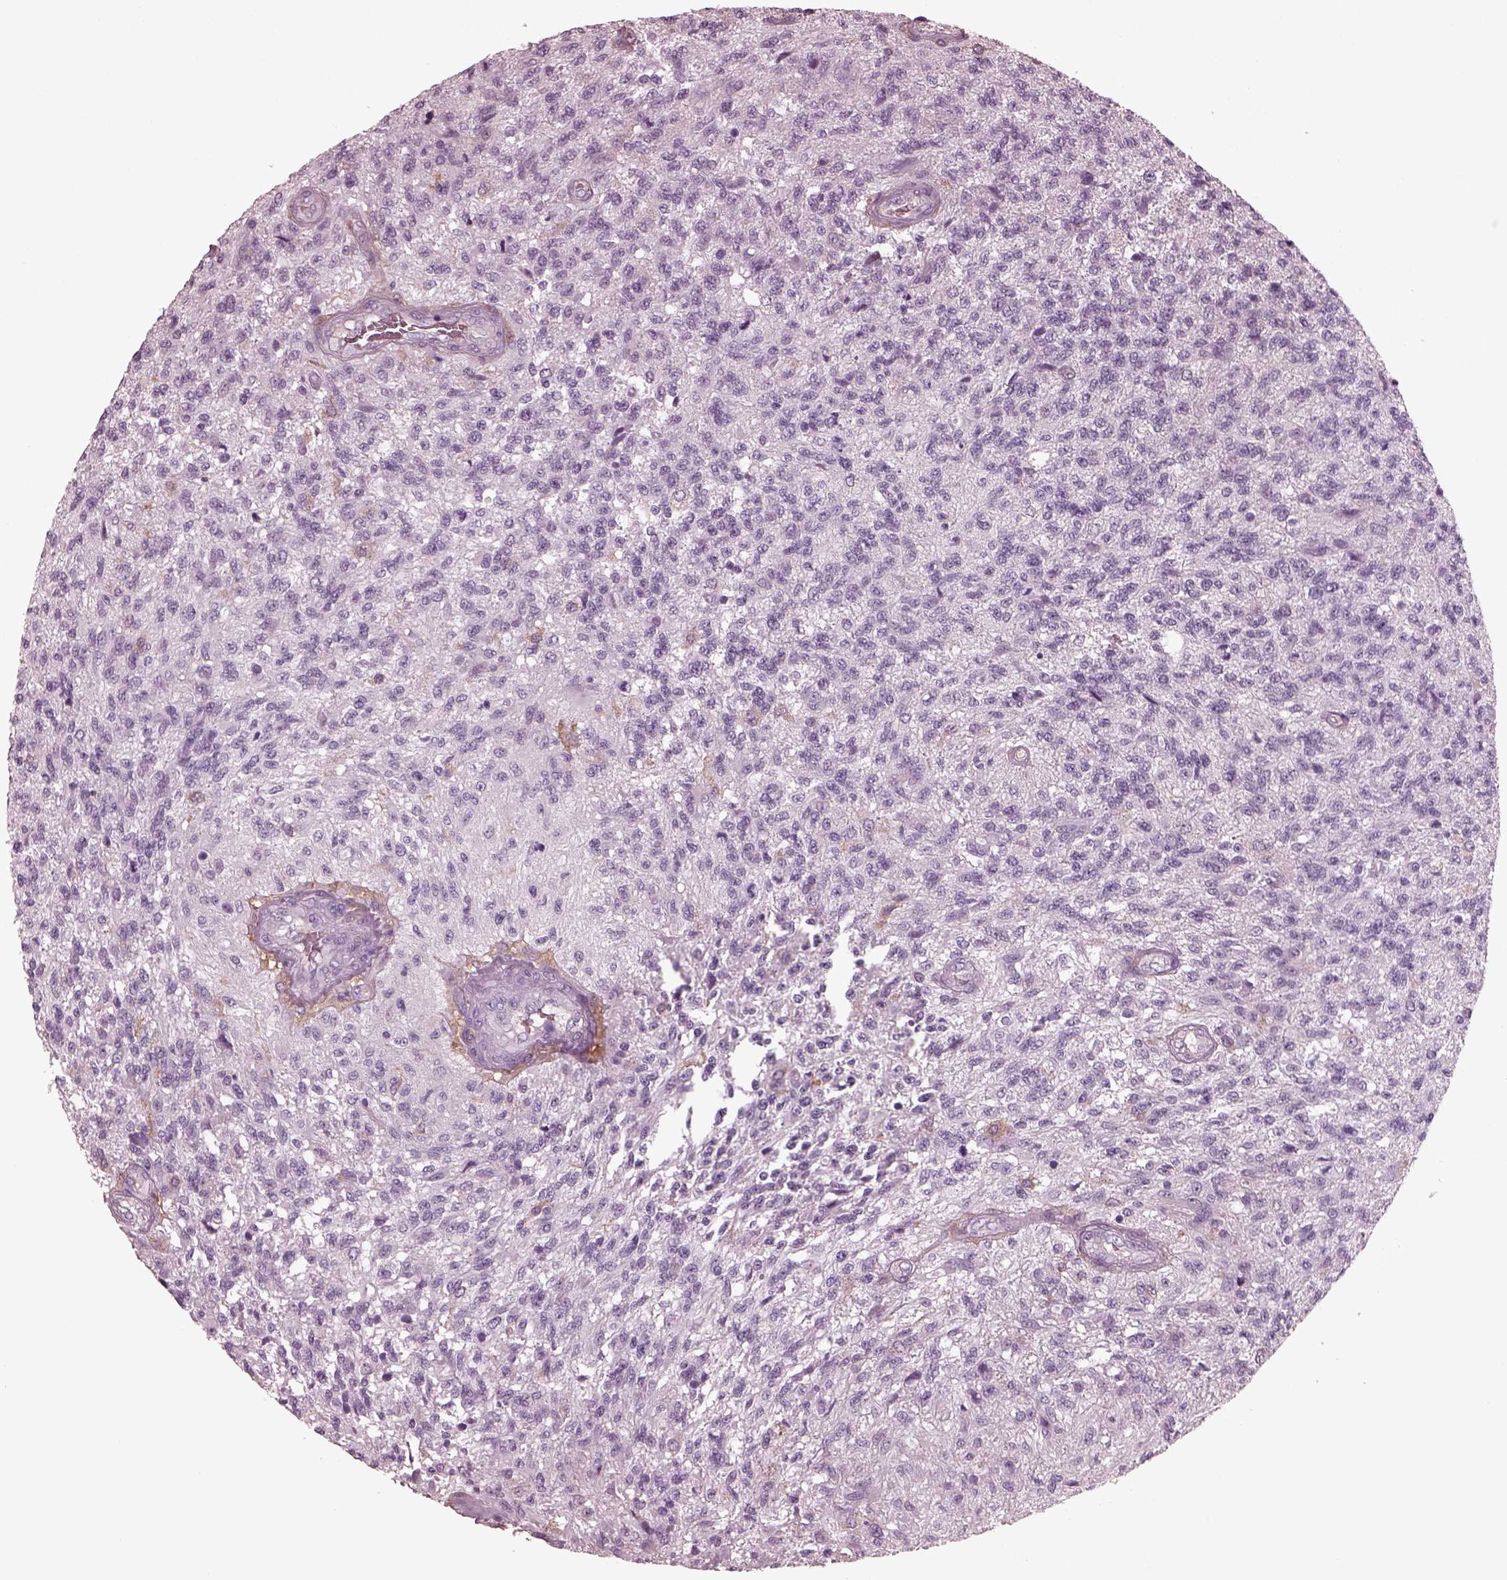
{"staining": {"intensity": "negative", "quantity": "none", "location": "none"}, "tissue": "glioma", "cell_type": "Tumor cells", "image_type": "cancer", "snomed": [{"axis": "morphology", "description": "Glioma, malignant, High grade"}, {"axis": "topography", "description": "Brain"}], "caption": "DAB (3,3'-diaminobenzidine) immunohistochemical staining of human glioma shows no significant positivity in tumor cells.", "gene": "CGA", "patient": {"sex": "male", "age": 56}}